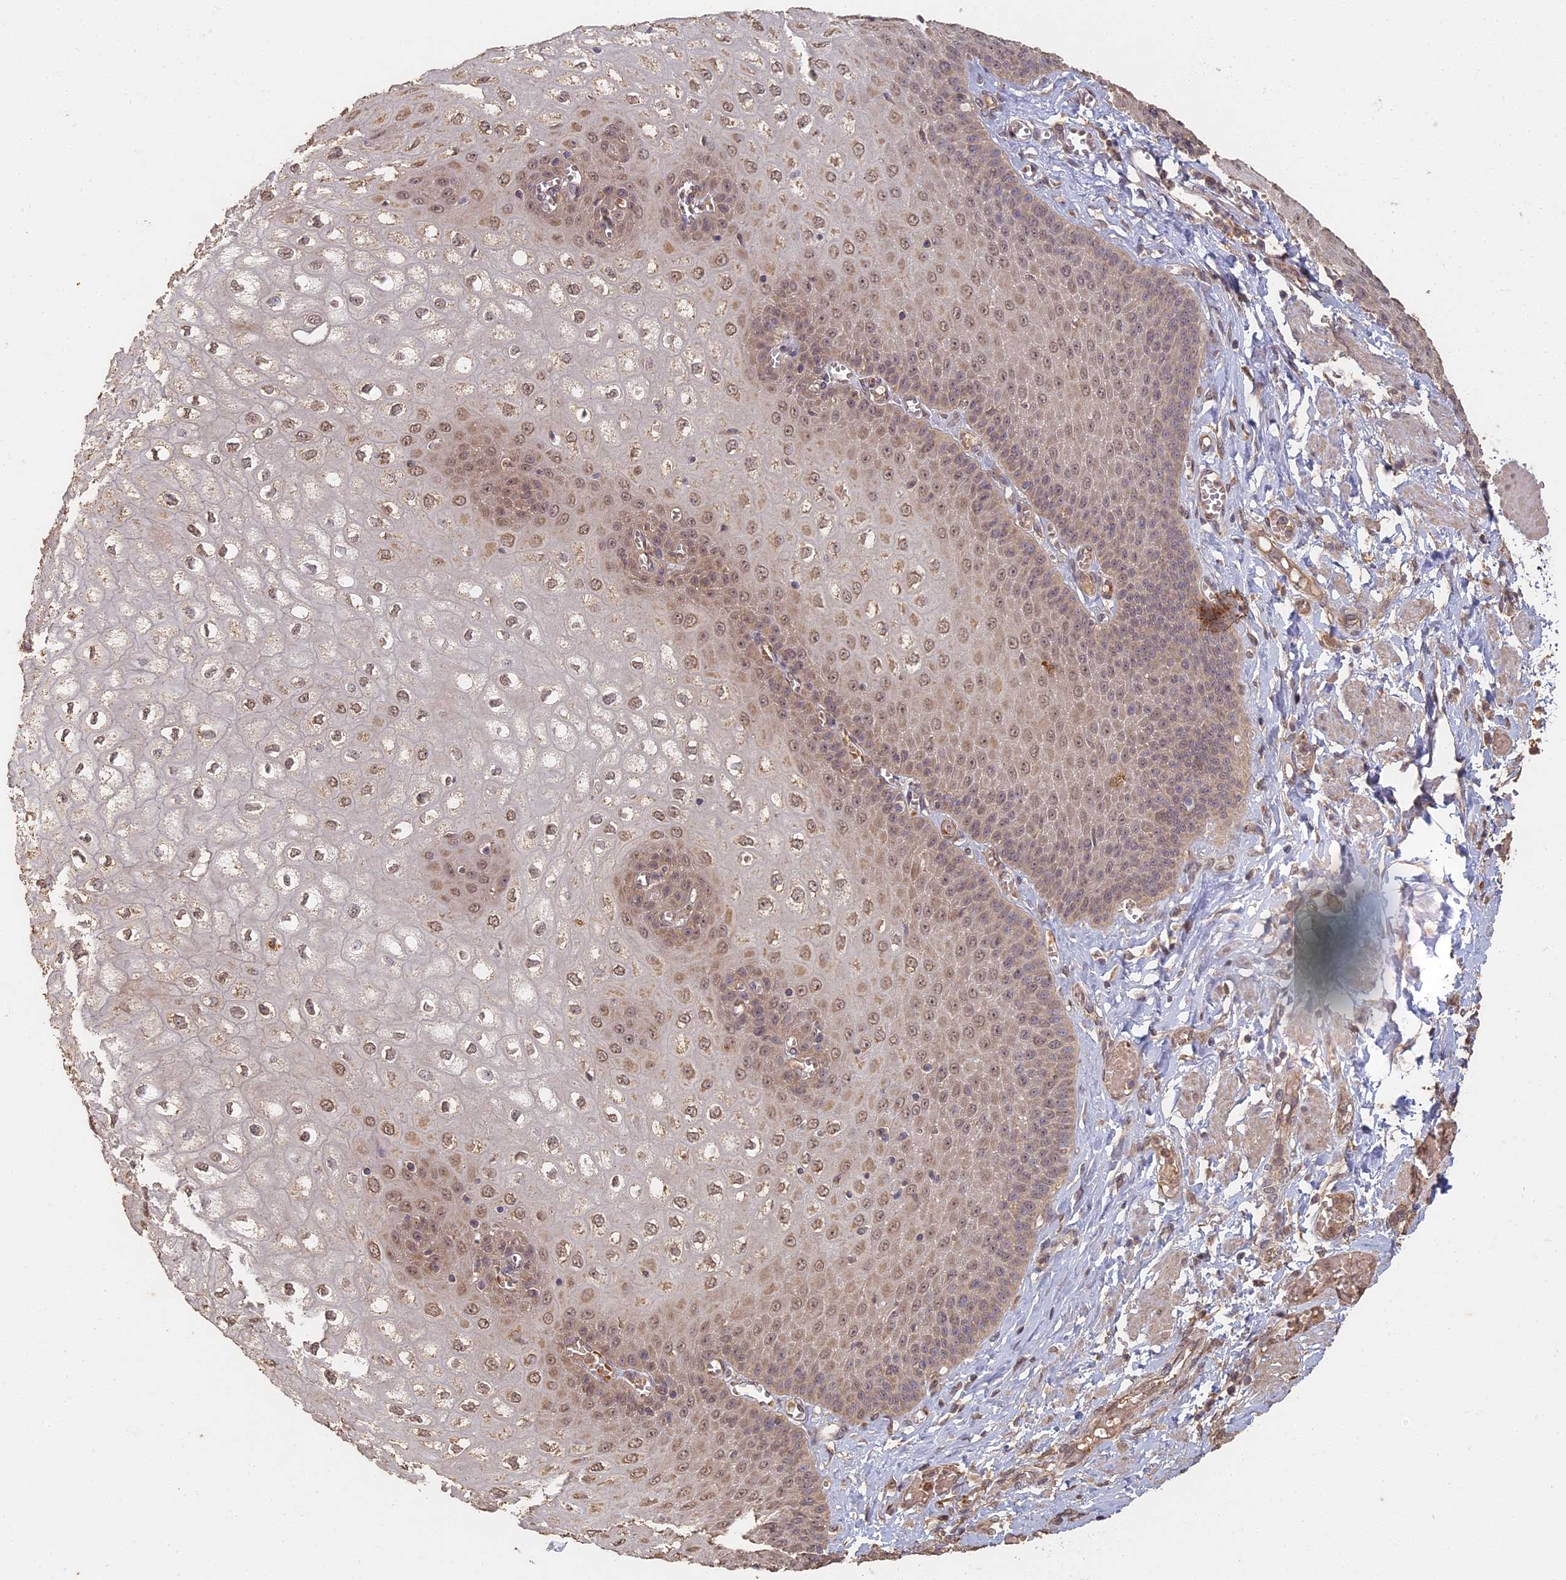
{"staining": {"intensity": "moderate", "quantity": ">75%", "location": "cytoplasmic/membranous,nuclear"}, "tissue": "esophagus", "cell_type": "Squamous epithelial cells", "image_type": "normal", "snomed": [{"axis": "morphology", "description": "Normal tissue, NOS"}, {"axis": "topography", "description": "Esophagus"}], "caption": "The image exhibits a brown stain indicating the presence of a protein in the cytoplasmic/membranous,nuclear of squamous epithelial cells in esophagus.", "gene": "STX16", "patient": {"sex": "male", "age": 60}}